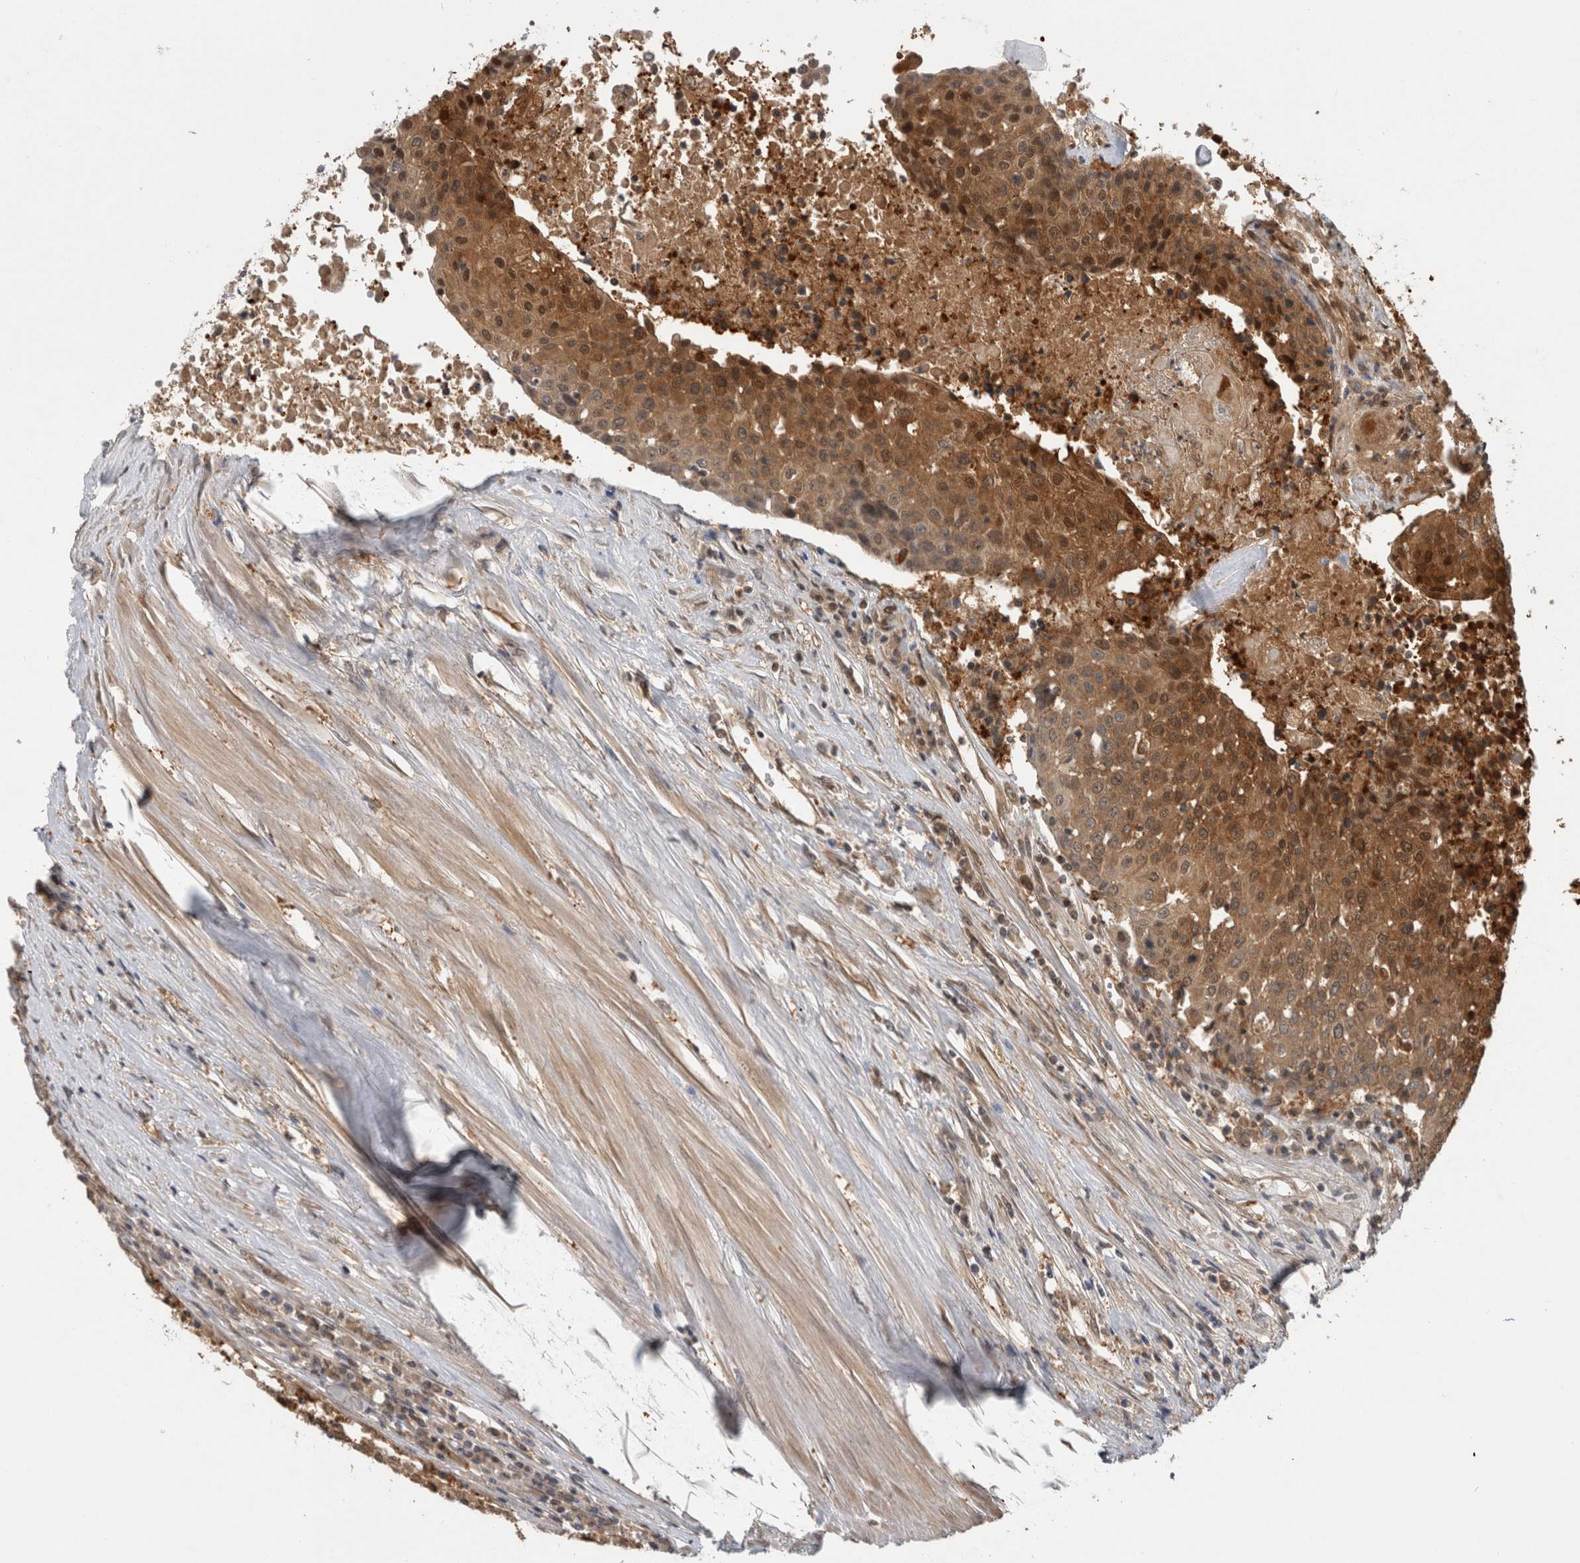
{"staining": {"intensity": "moderate", "quantity": ">75%", "location": "cytoplasmic/membranous,nuclear"}, "tissue": "urothelial cancer", "cell_type": "Tumor cells", "image_type": "cancer", "snomed": [{"axis": "morphology", "description": "Urothelial carcinoma, High grade"}, {"axis": "topography", "description": "Urinary bladder"}], "caption": "IHC photomicrograph of human high-grade urothelial carcinoma stained for a protein (brown), which displays medium levels of moderate cytoplasmic/membranous and nuclear positivity in approximately >75% of tumor cells.", "gene": "ASTN2", "patient": {"sex": "female", "age": 85}}